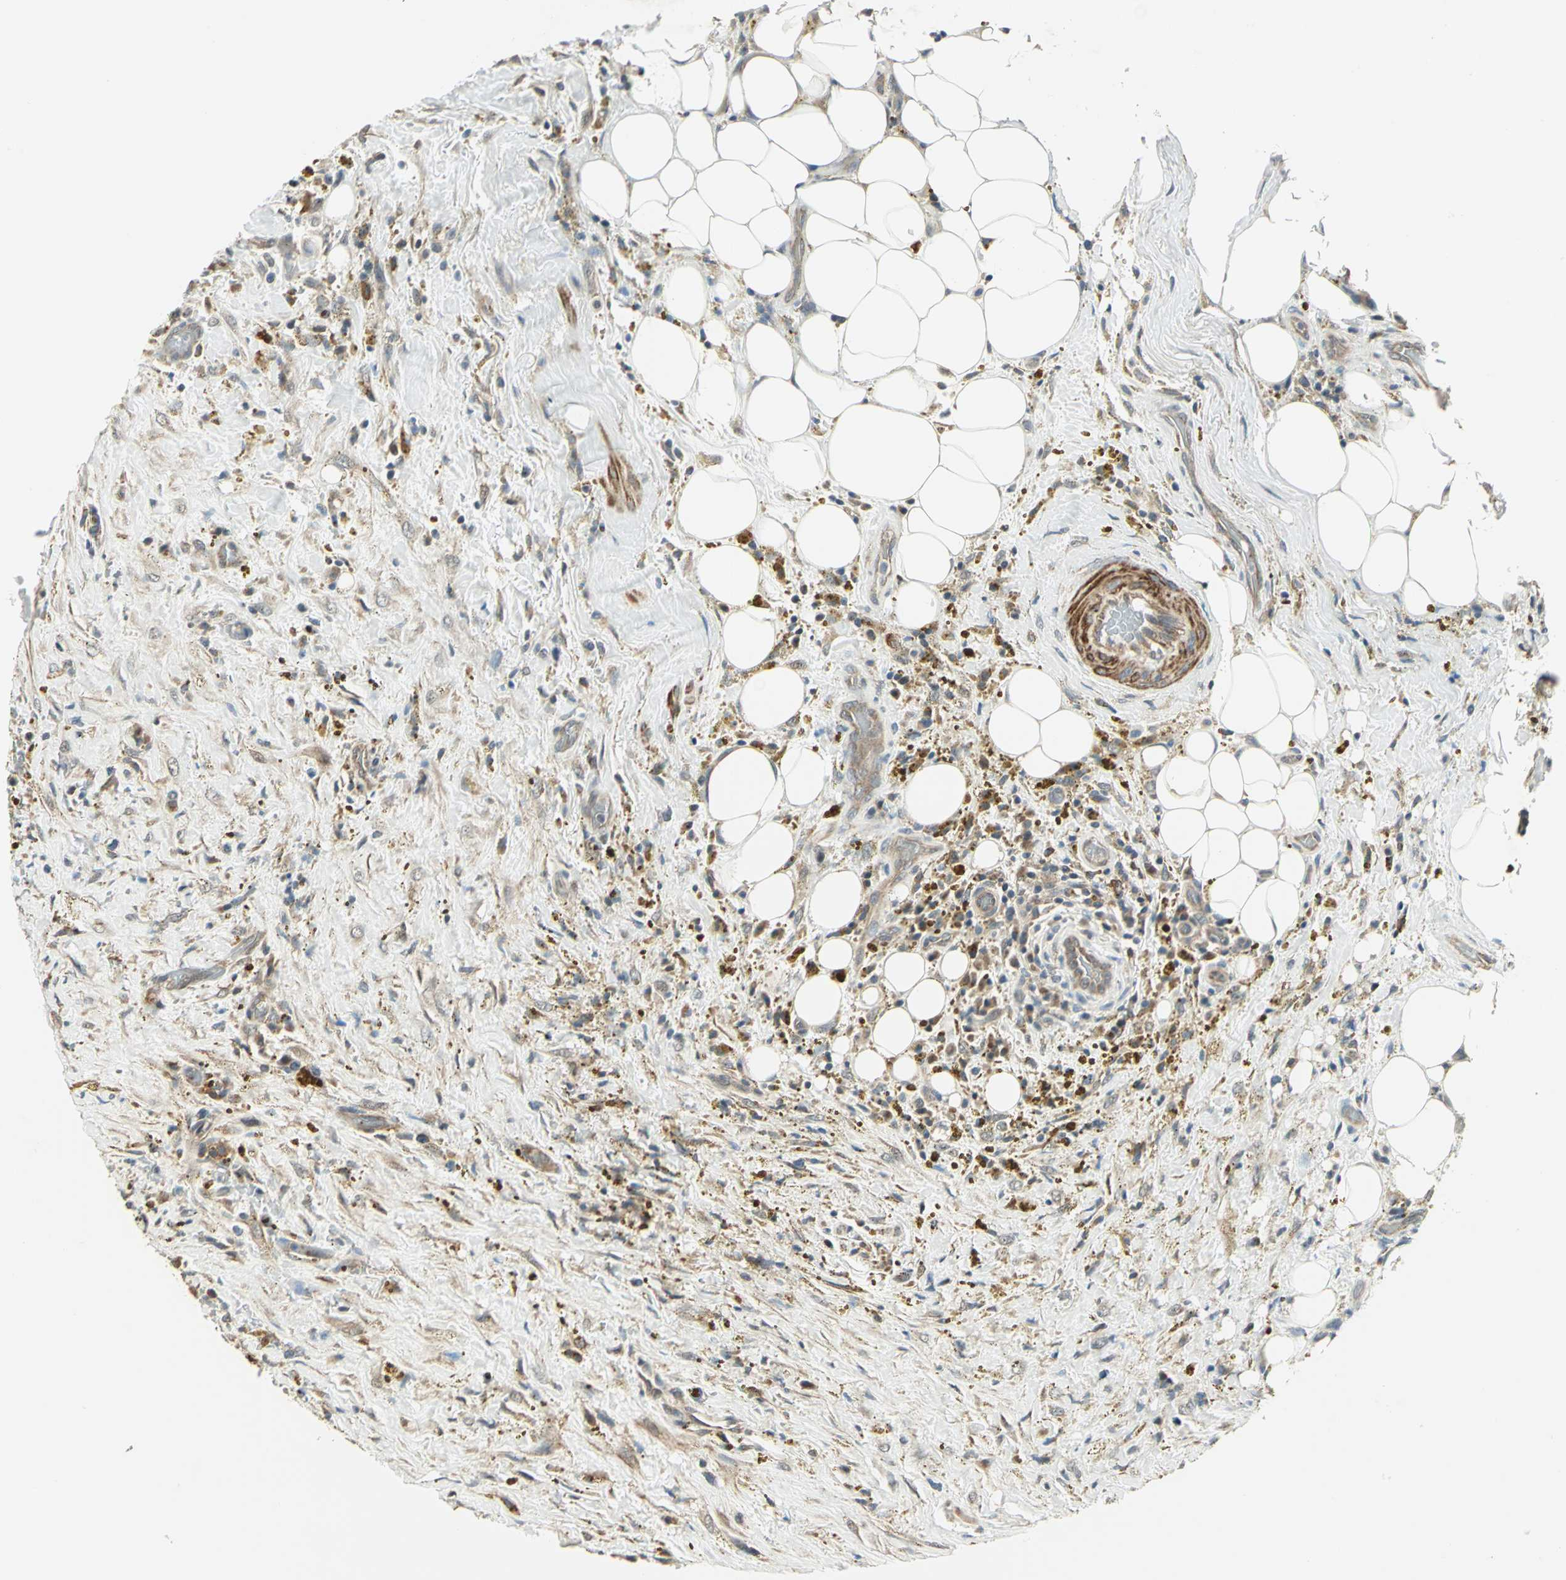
{"staining": {"intensity": "weak", "quantity": ">75%", "location": "cytoplasmic/membranous,nuclear"}, "tissue": "thyroid cancer", "cell_type": "Tumor cells", "image_type": "cancer", "snomed": [{"axis": "morphology", "description": "Papillary adenocarcinoma, NOS"}, {"axis": "topography", "description": "Thyroid gland"}], "caption": "Tumor cells exhibit low levels of weak cytoplasmic/membranous and nuclear positivity in about >75% of cells in human thyroid cancer. (Stains: DAB in brown, nuclei in blue, Microscopy: brightfield microscopy at high magnification).", "gene": "PLAGL2", "patient": {"sex": "male", "age": 77}}